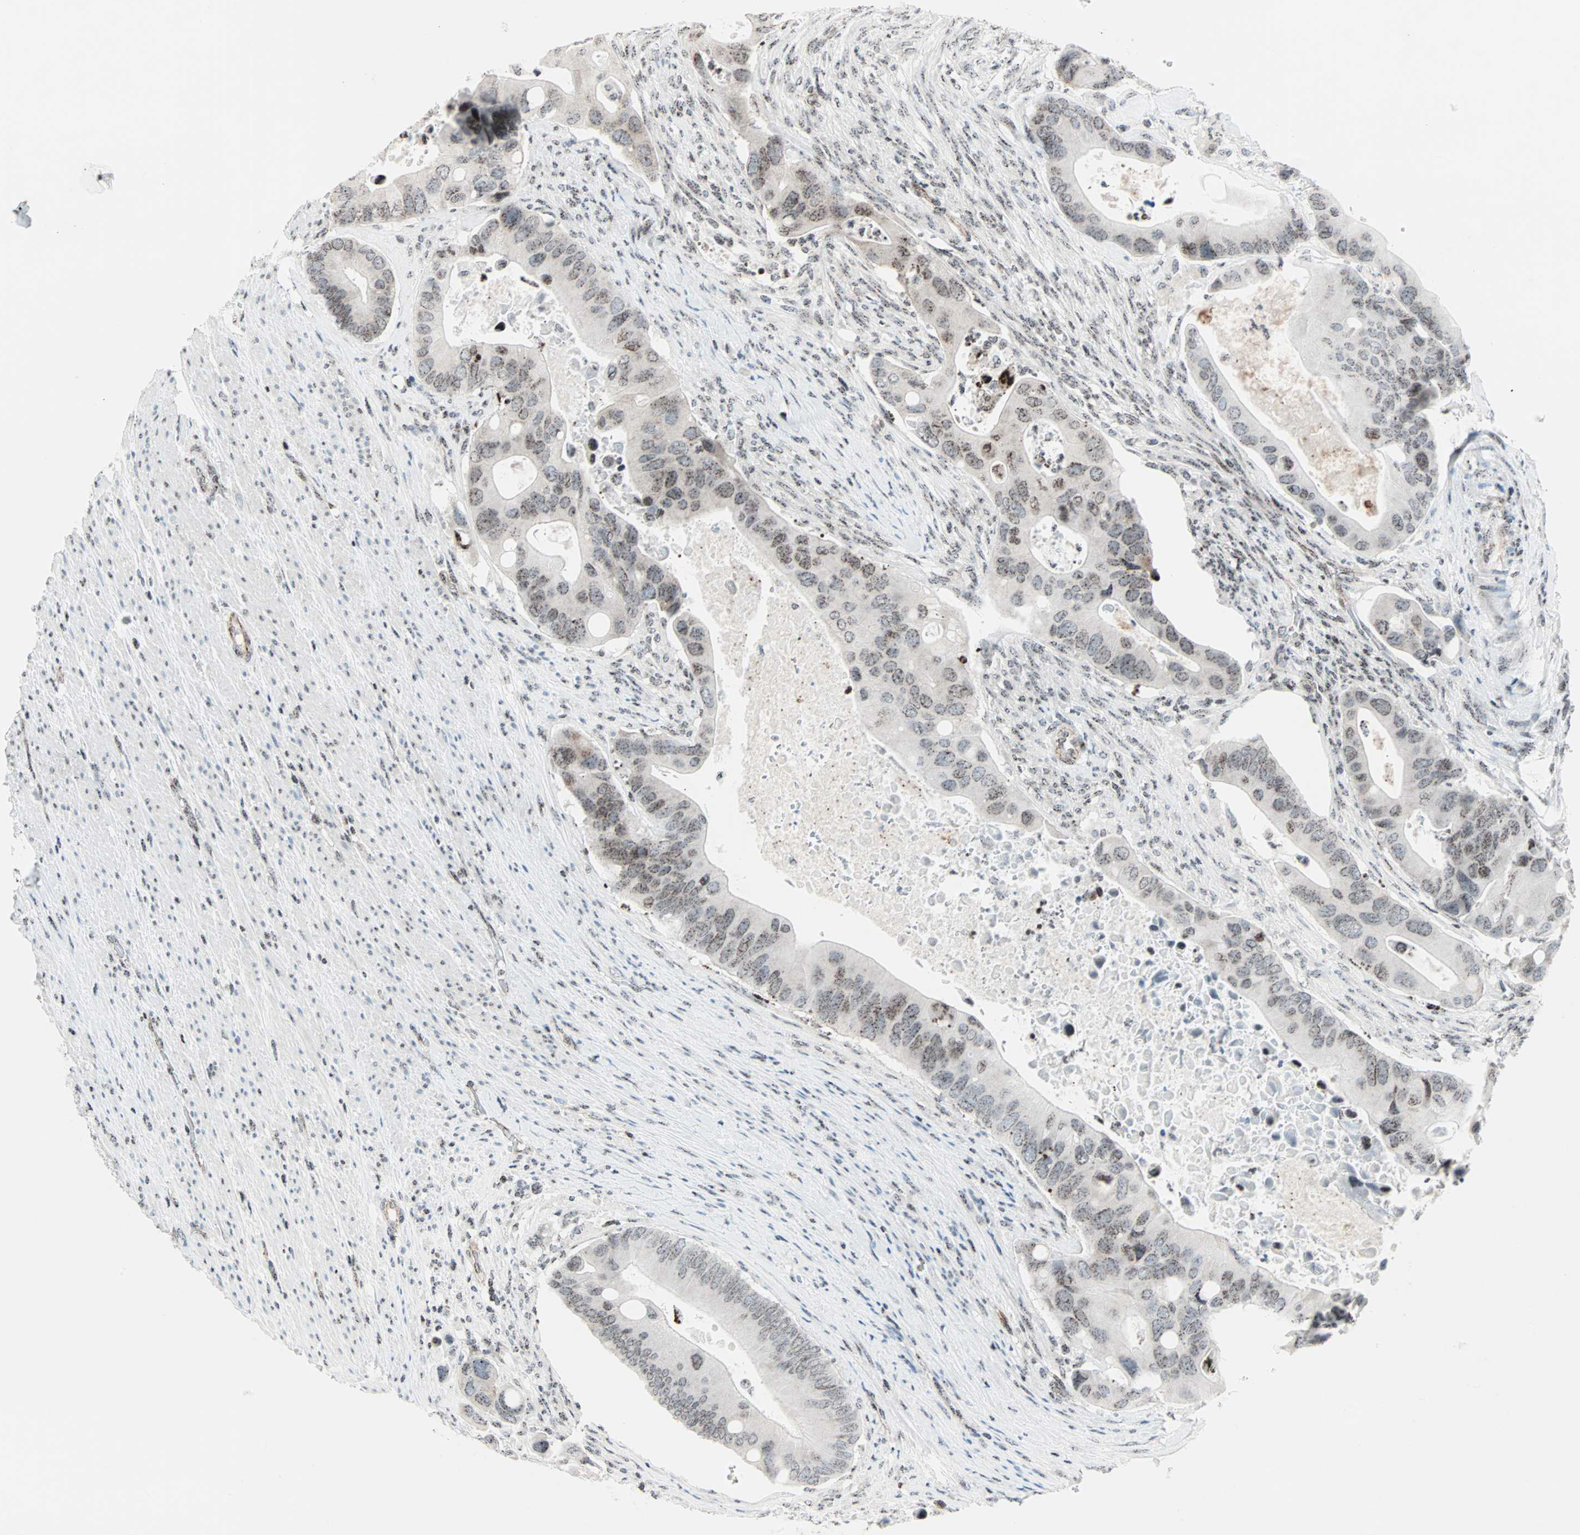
{"staining": {"intensity": "weak", "quantity": ">75%", "location": "nuclear"}, "tissue": "colorectal cancer", "cell_type": "Tumor cells", "image_type": "cancer", "snomed": [{"axis": "morphology", "description": "Adenocarcinoma, NOS"}, {"axis": "topography", "description": "Rectum"}], "caption": "Immunohistochemistry staining of adenocarcinoma (colorectal), which shows low levels of weak nuclear staining in approximately >75% of tumor cells indicating weak nuclear protein positivity. The staining was performed using DAB (3,3'-diaminobenzidine) (brown) for protein detection and nuclei were counterstained in hematoxylin (blue).", "gene": "CENPA", "patient": {"sex": "female", "age": 57}}